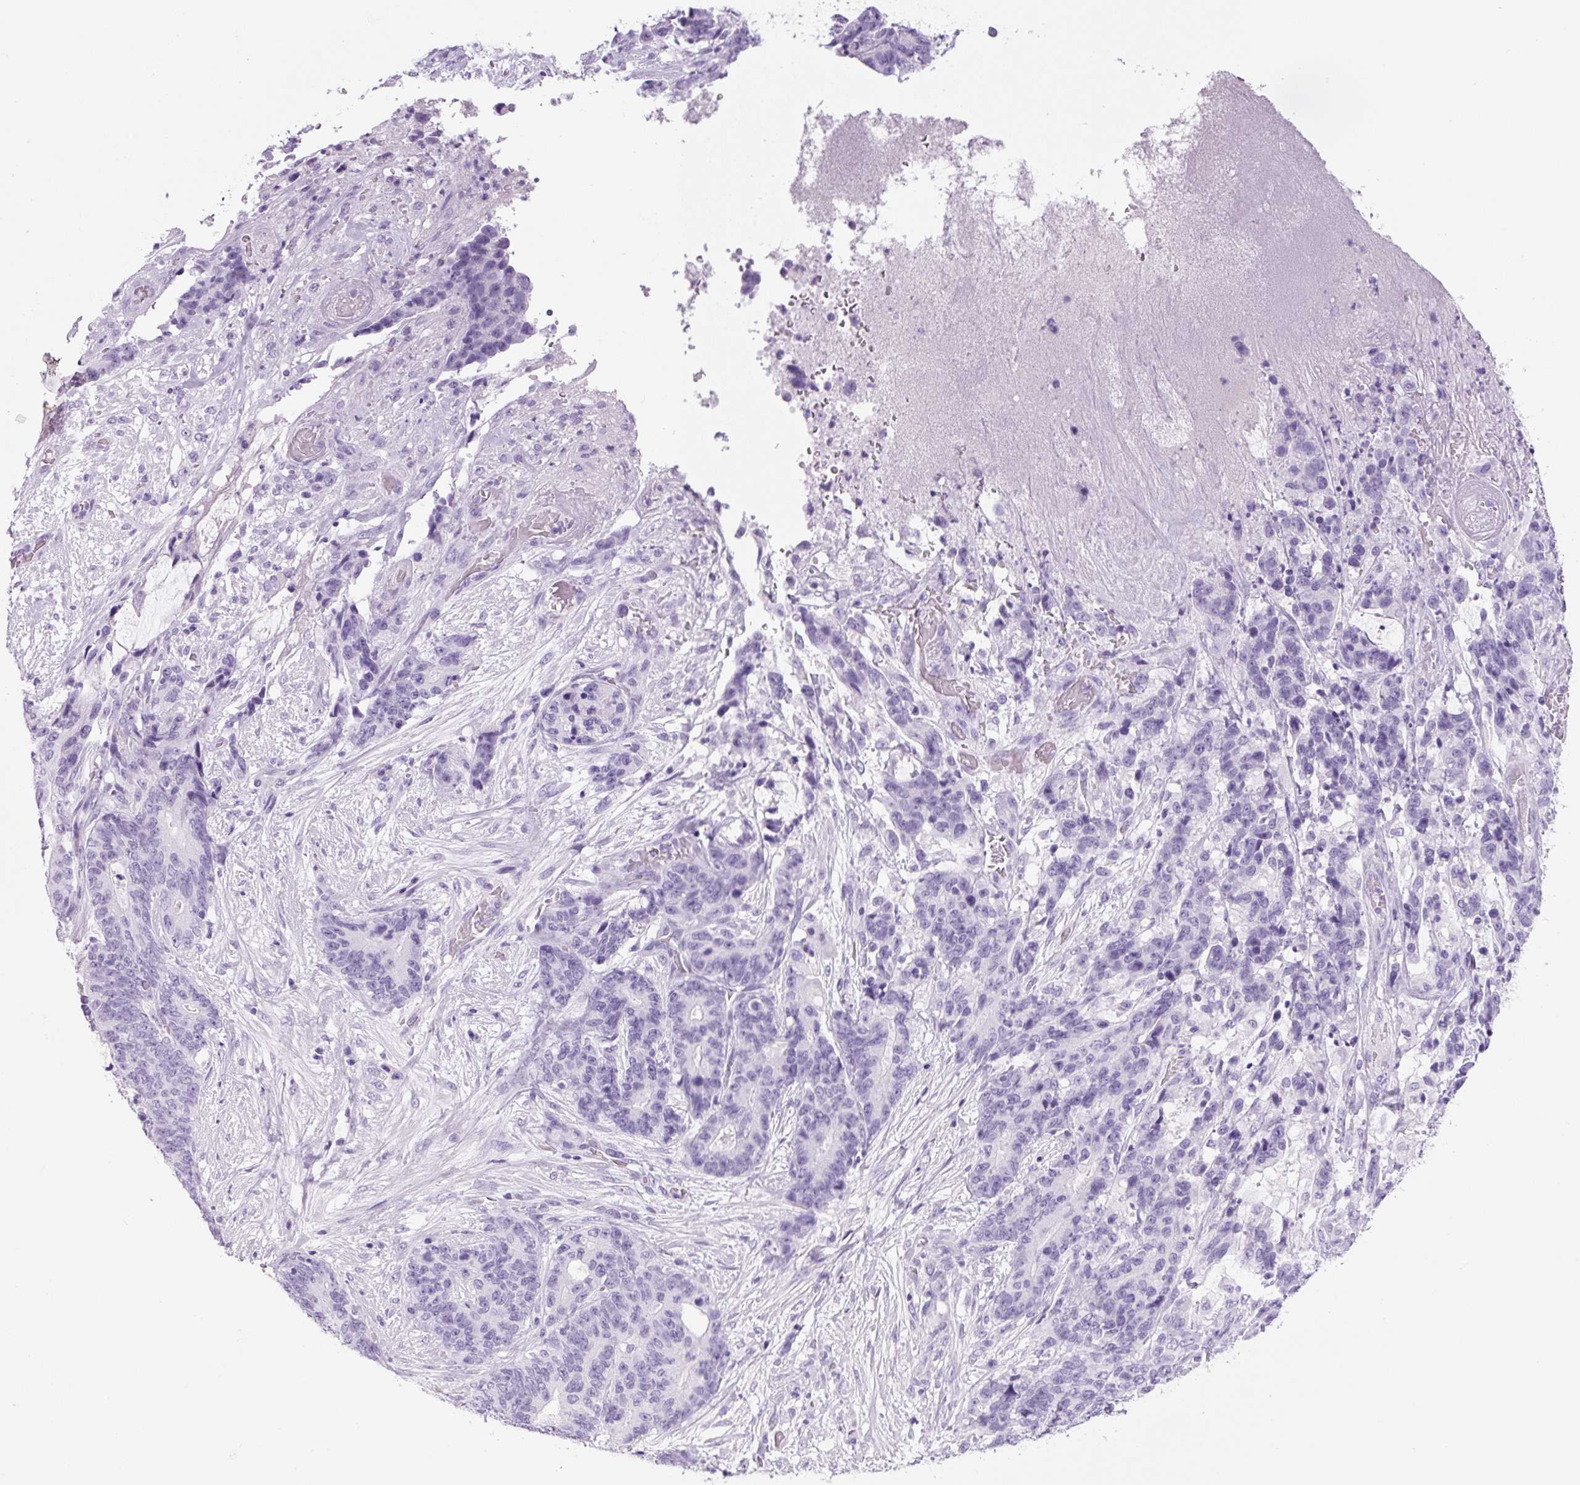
{"staining": {"intensity": "negative", "quantity": "none", "location": "none"}, "tissue": "stomach cancer", "cell_type": "Tumor cells", "image_type": "cancer", "snomed": [{"axis": "morphology", "description": "Normal tissue, NOS"}, {"axis": "morphology", "description": "Adenocarcinoma, NOS"}, {"axis": "topography", "description": "Stomach"}], "caption": "Tumor cells show no significant positivity in stomach cancer. The staining is performed using DAB (3,3'-diaminobenzidine) brown chromogen with nuclei counter-stained in using hematoxylin.", "gene": "PRRT1", "patient": {"sex": "female", "age": 64}}